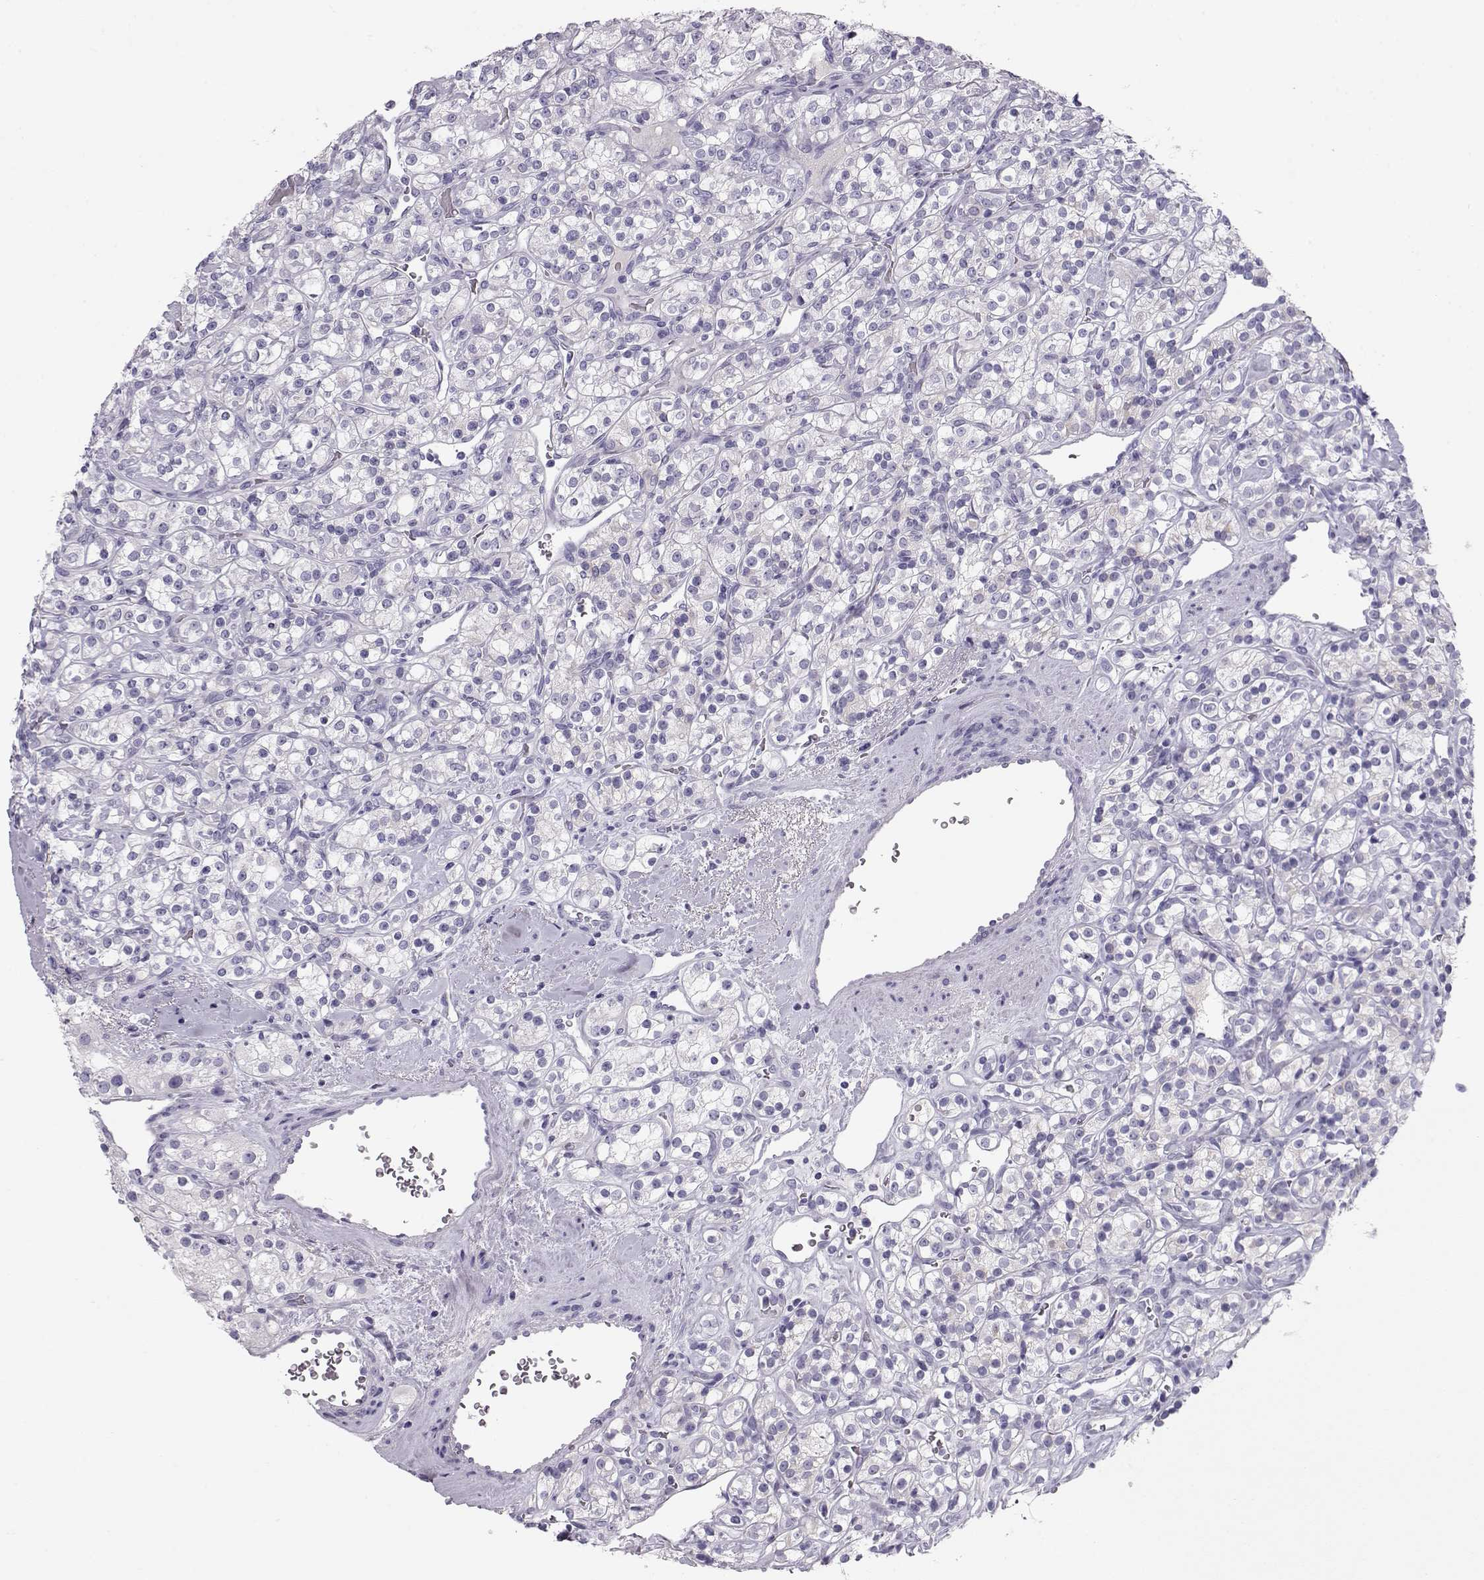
{"staining": {"intensity": "negative", "quantity": "none", "location": "none"}, "tissue": "renal cancer", "cell_type": "Tumor cells", "image_type": "cancer", "snomed": [{"axis": "morphology", "description": "Adenocarcinoma, NOS"}, {"axis": "topography", "description": "Kidney"}], "caption": "Immunohistochemistry (IHC) micrograph of neoplastic tissue: human adenocarcinoma (renal) stained with DAB (3,3'-diaminobenzidine) displays no significant protein positivity in tumor cells.", "gene": "GPR26", "patient": {"sex": "male", "age": 77}}